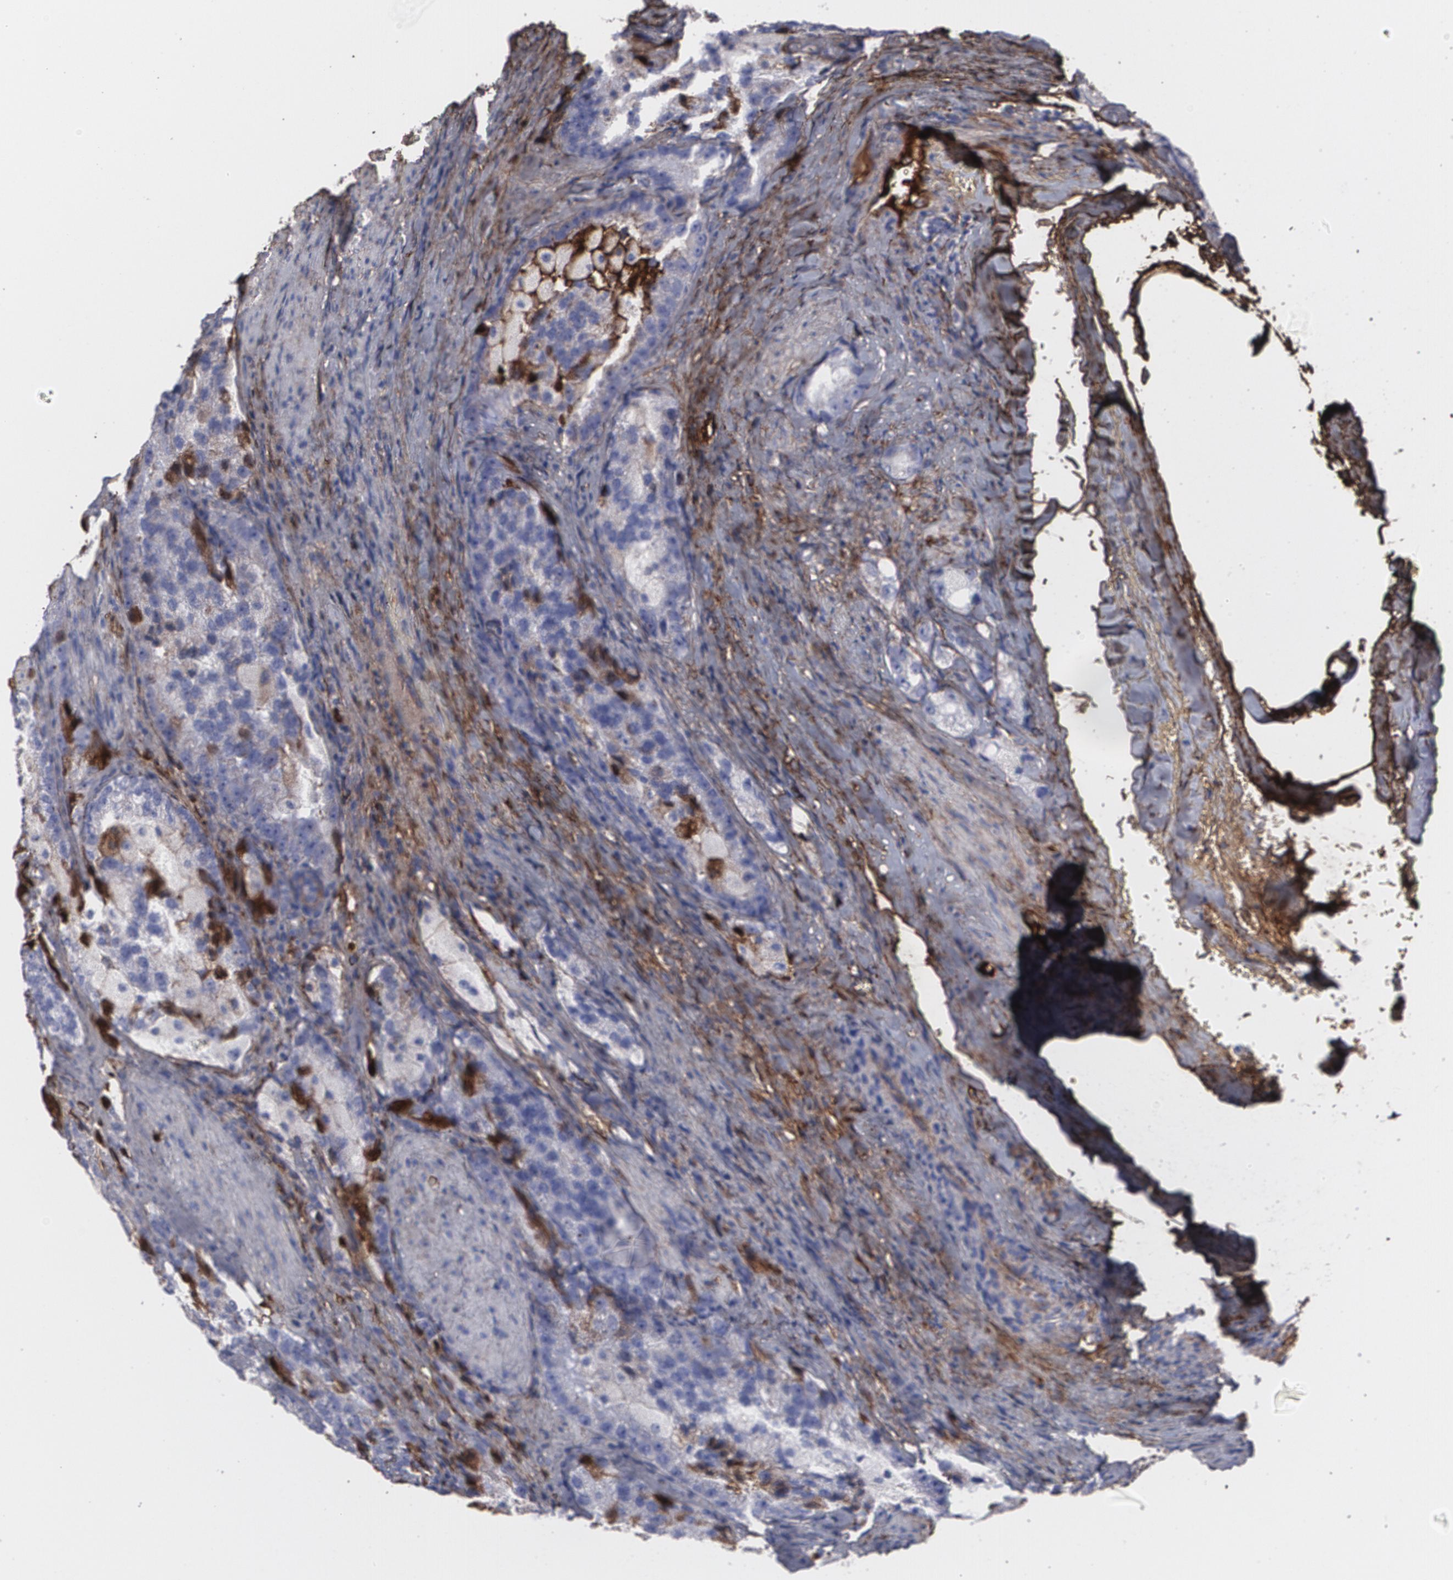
{"staining": {"intensity": "moderate", "quantity": "25%-75%", "location": "cytoplasmic/membranous"}, "tissue": "prostate cancer", "cell_type": "Tumor cells", "image_type": "cancer", "snomed": [{"axis": "morphology", "description": "Adenocarcinoma, High grade"}, {"axis": "topography", "description": "Prostate"}], "caption": "Prostate cancer tissue displays moderate cytoplasmic/membranous positivity in approximately 25%-75% of tumor cells, visualized by immunohistochemistry.", "gene": "FBLN1", "patient": {"sex": "male", "age": 63}}